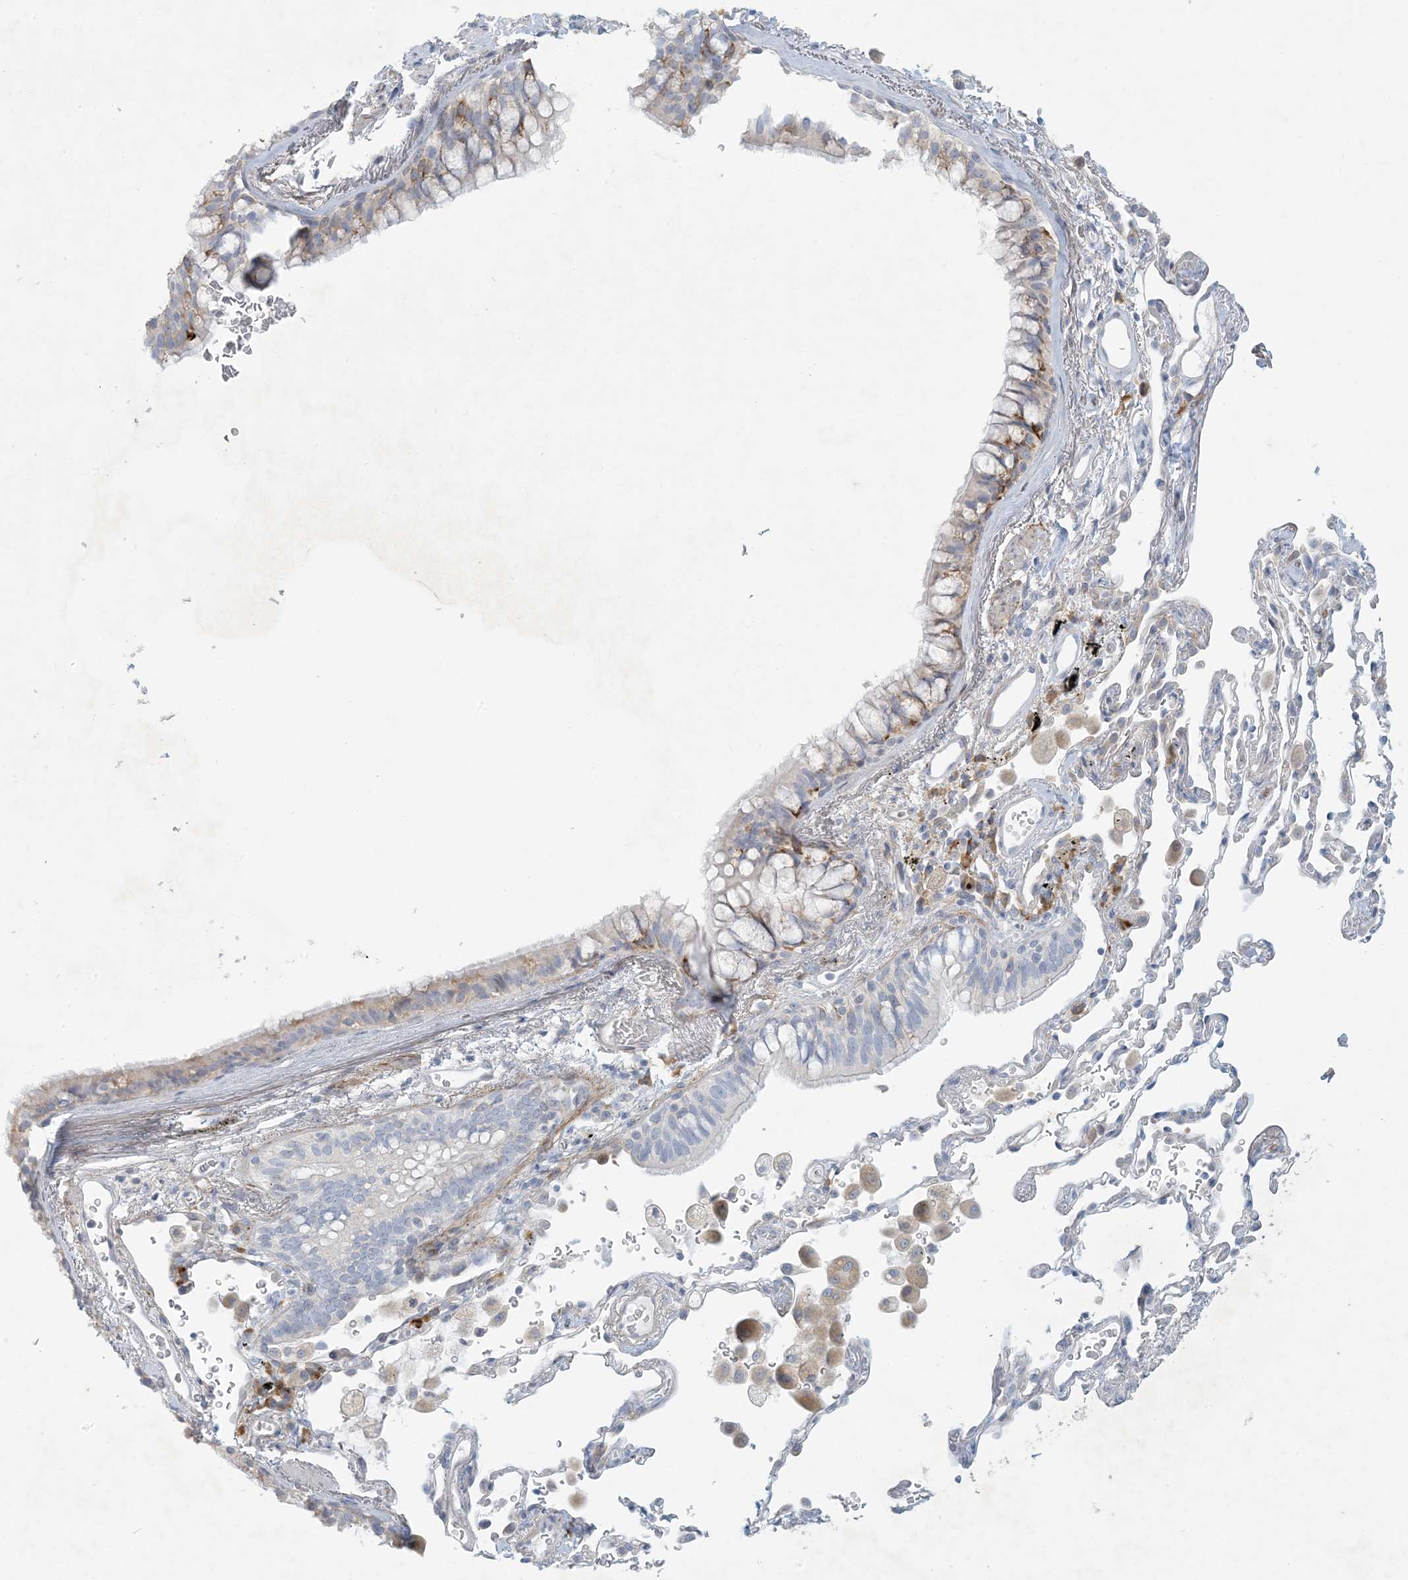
{"staining": {"intensity": "moderate", "quantity": "<25%", "location": "cytoplasmic/membranous"}, "tissue": "bronchus", "cell_type": "Respiratory epithelial cells", "image_type": "normal", "snomed": [{"axis": "morphology", "description": "Normal tissue, NOS"}, {"axis": "morphology", "description": "Adenocarcinoma, NOS"}, {"axis": "topography", "description": "Bronchus"}, {"axis": "topography", "description": "Lung"}], "caption": "Moderate cytoplasmic/membranous expression for a protein is appreciated in approximately <25% of respiratory epithelial cells of unremarkable bronchus using immunohistochemistry.", "gene": "ZNF385D", "patient": {"sex": "male", "age": 54}}